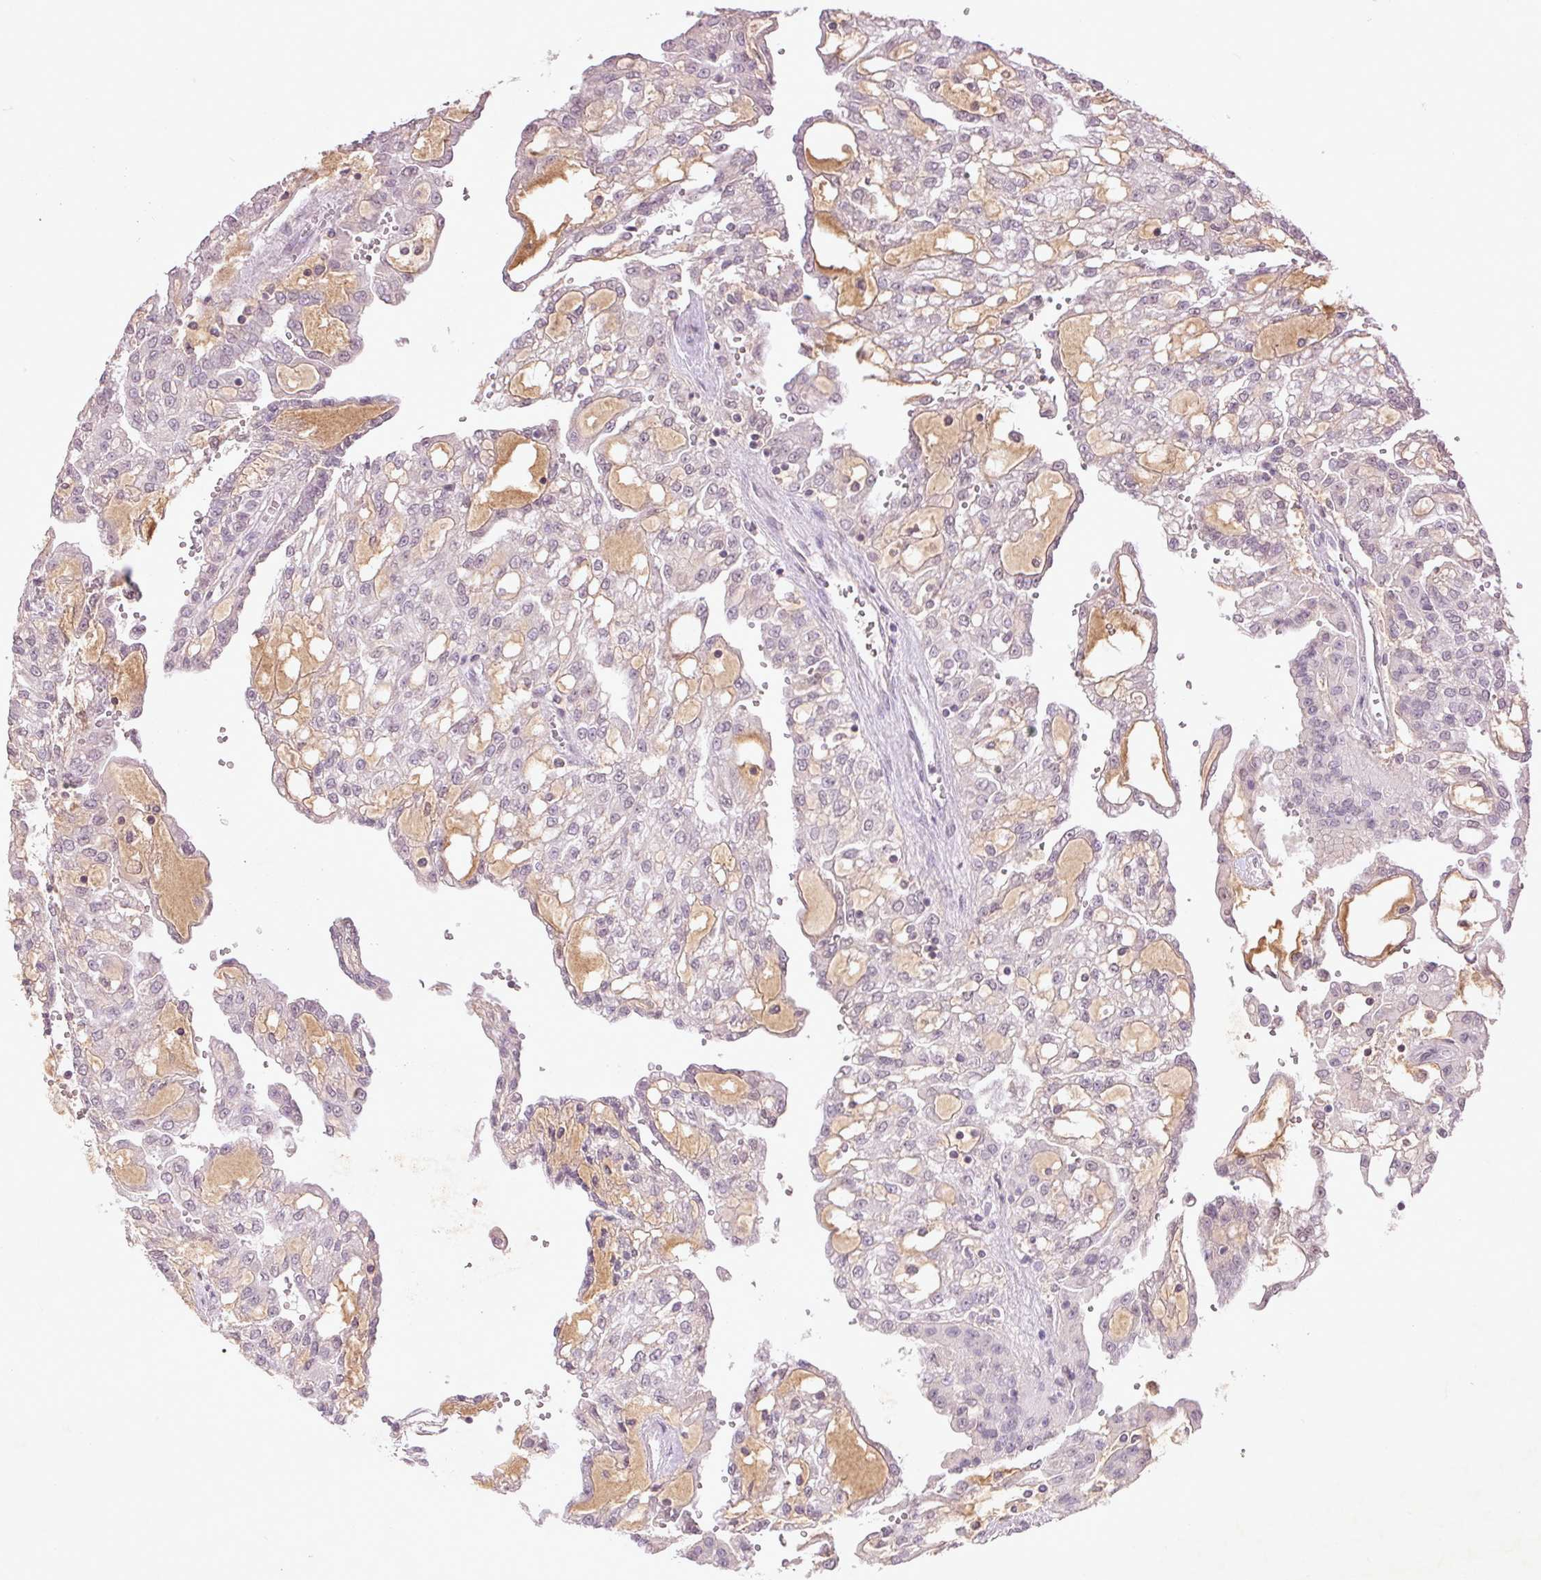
{"staining": {"intensity": "negative", "quantity": "none", "location": "none"}, "tissue": "renal cancer", "cell_type": "Tumor cells", "image_type": "cancer", "snomed": [{"axis": "morphology", "description": "Adenocarcinoma, NOS"}, {"axis": "topography", "description": "Kidney"}], "caption": "Human renal adenocarcinoma stained for a protein using immunohistochemistry (IHC) demonstrates no positivity in tumor cells.", "gene": "FAM168B", "patient": {"sex": "male", "age": 63}}